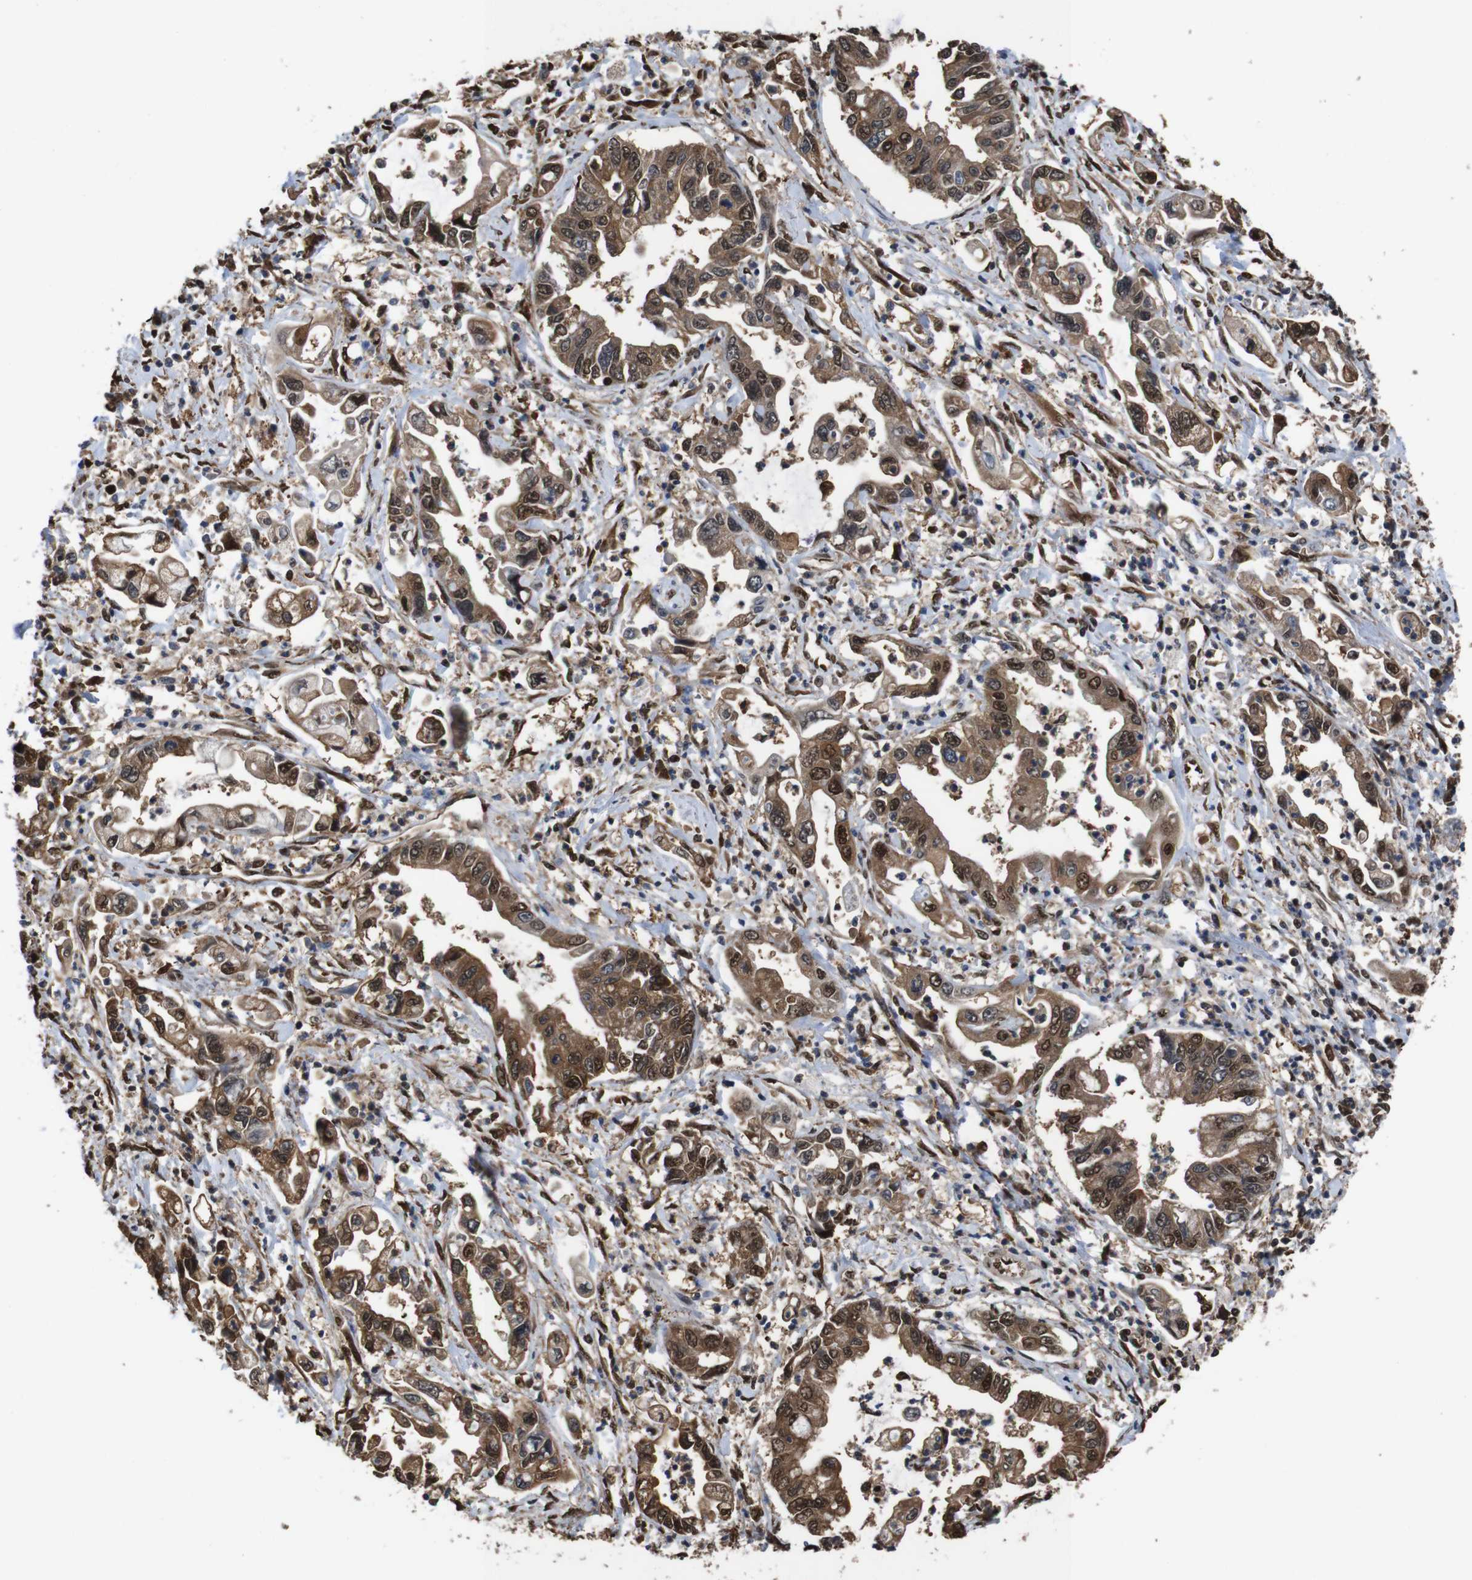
{"staining": {"intensity": "moderate", "quantity": ">75%", "location": "cytoplasmic/membranous,nuclear"}, "tissue": "pancreatic cancer", "cell_type": "Tumor cells", "image_type": "cancer", "snomed": [{"axis": "morphology", "description": "Adenocarcinoma, NOS"}, {"axis": "topography", "description": "Pancreas"}], "caption": "A medium amount of moderate cytoplasmic/membranous and nuclear expression is appreciated in approximately >75% of tumor cells in pancreatic cancer (adenocarcinoma) tissue. (DAB (3,3'-diaminobenzidine) = brown stain, brightfield microscopy at high magnification).", "gene": "VCP", "patient": {"sex": "male", "age": 56}}